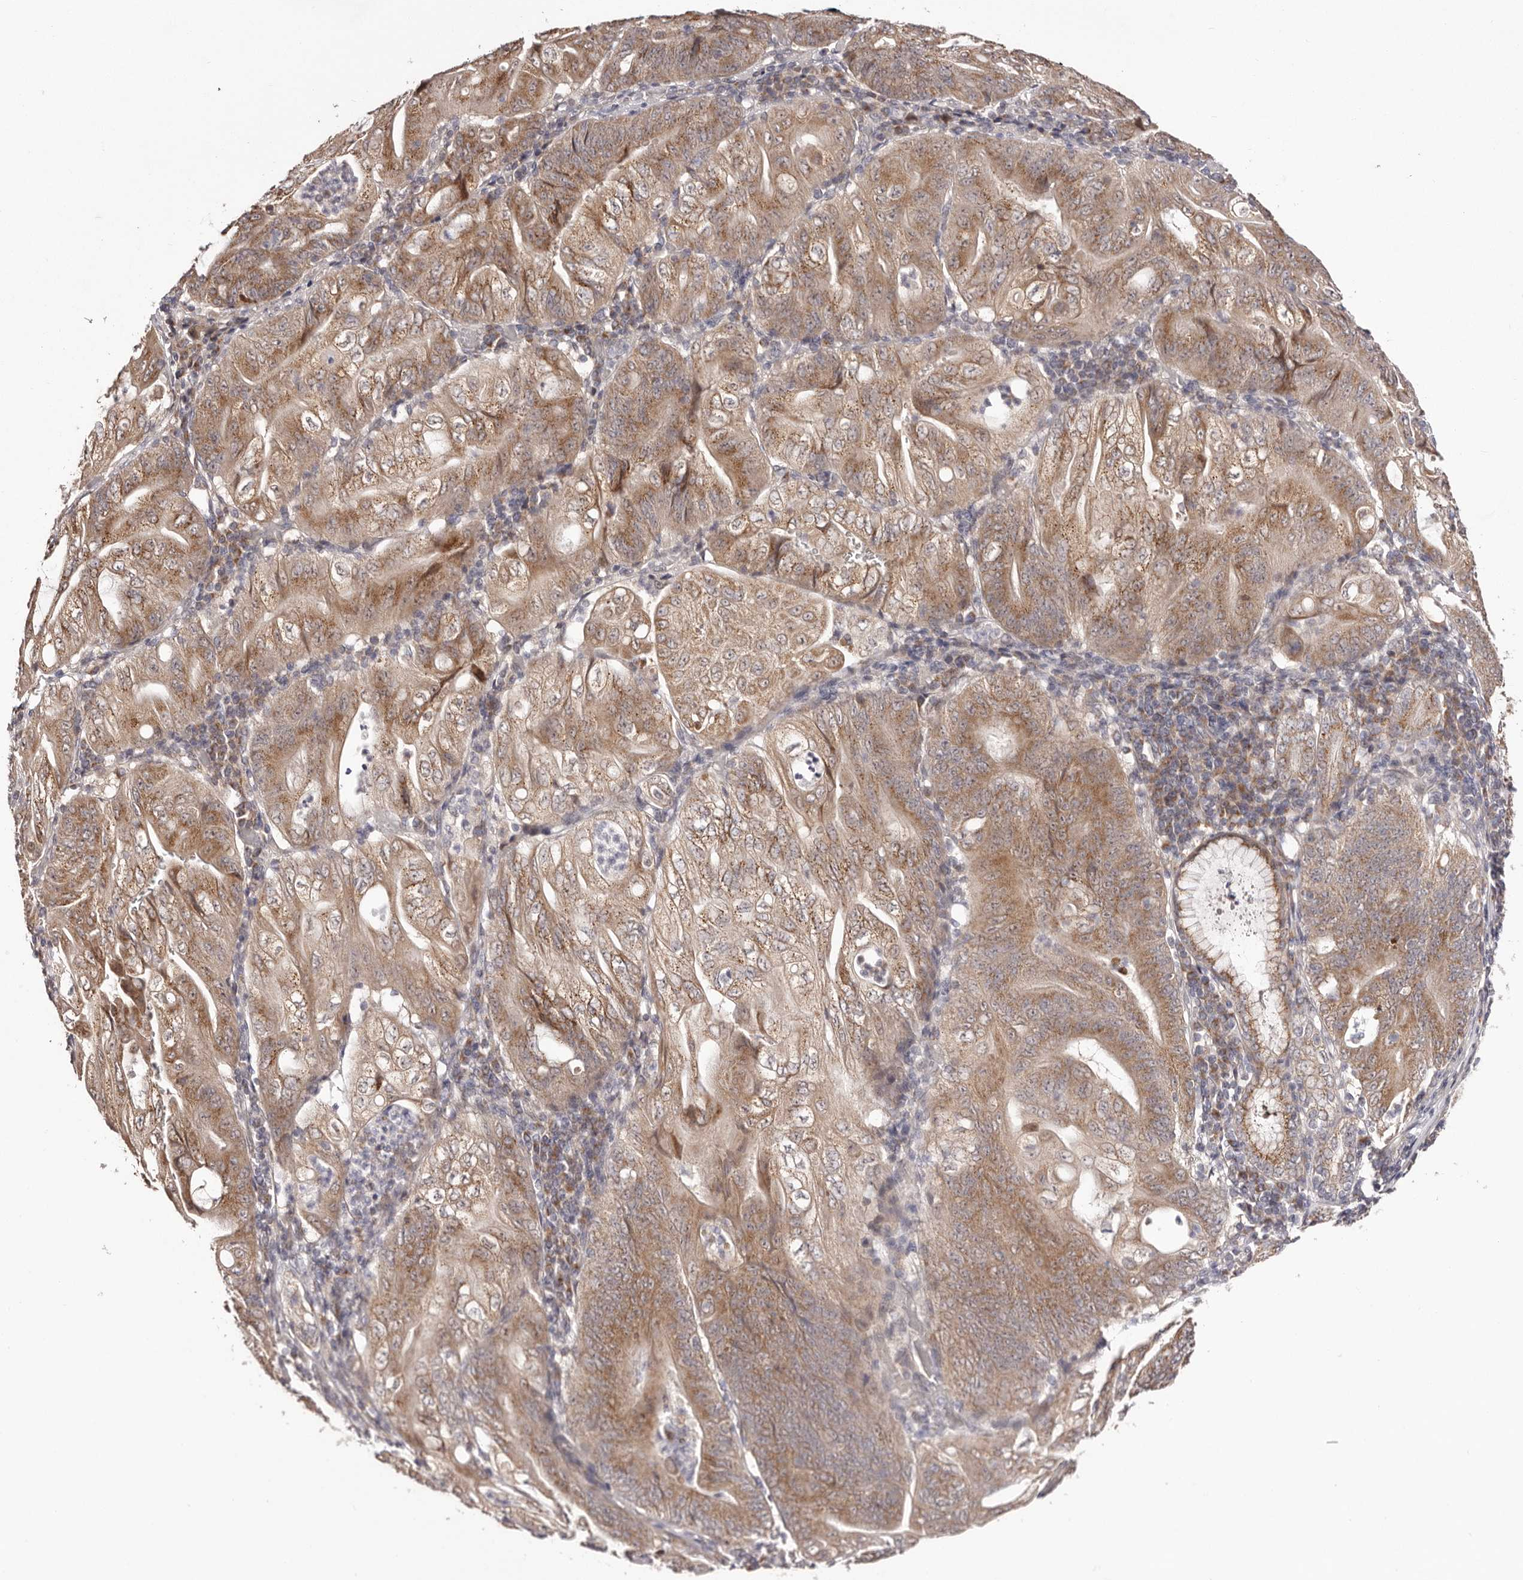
{"staining": {"intensity": "moderate", "quantity": ">75%", "location": "cytoplasmic/membranous"}, "tissue": "stomach cancer", "cell_type": "Tumor cells", "image_type": "cancer", "snomed": [{"axis": "morphology", "description": "Adenocarcinoma, NOS"}, {"axis": "topography", "description": "Stomach"}], "caption": "Approximately >75% of tumor cells in stomach cancer reveal moderate cytoplasmic/membranous protein positivity as visualized by brown immunohistochemical staining.", "gene": "EGR3", "patient": {"sex": "female", "age": 73}}